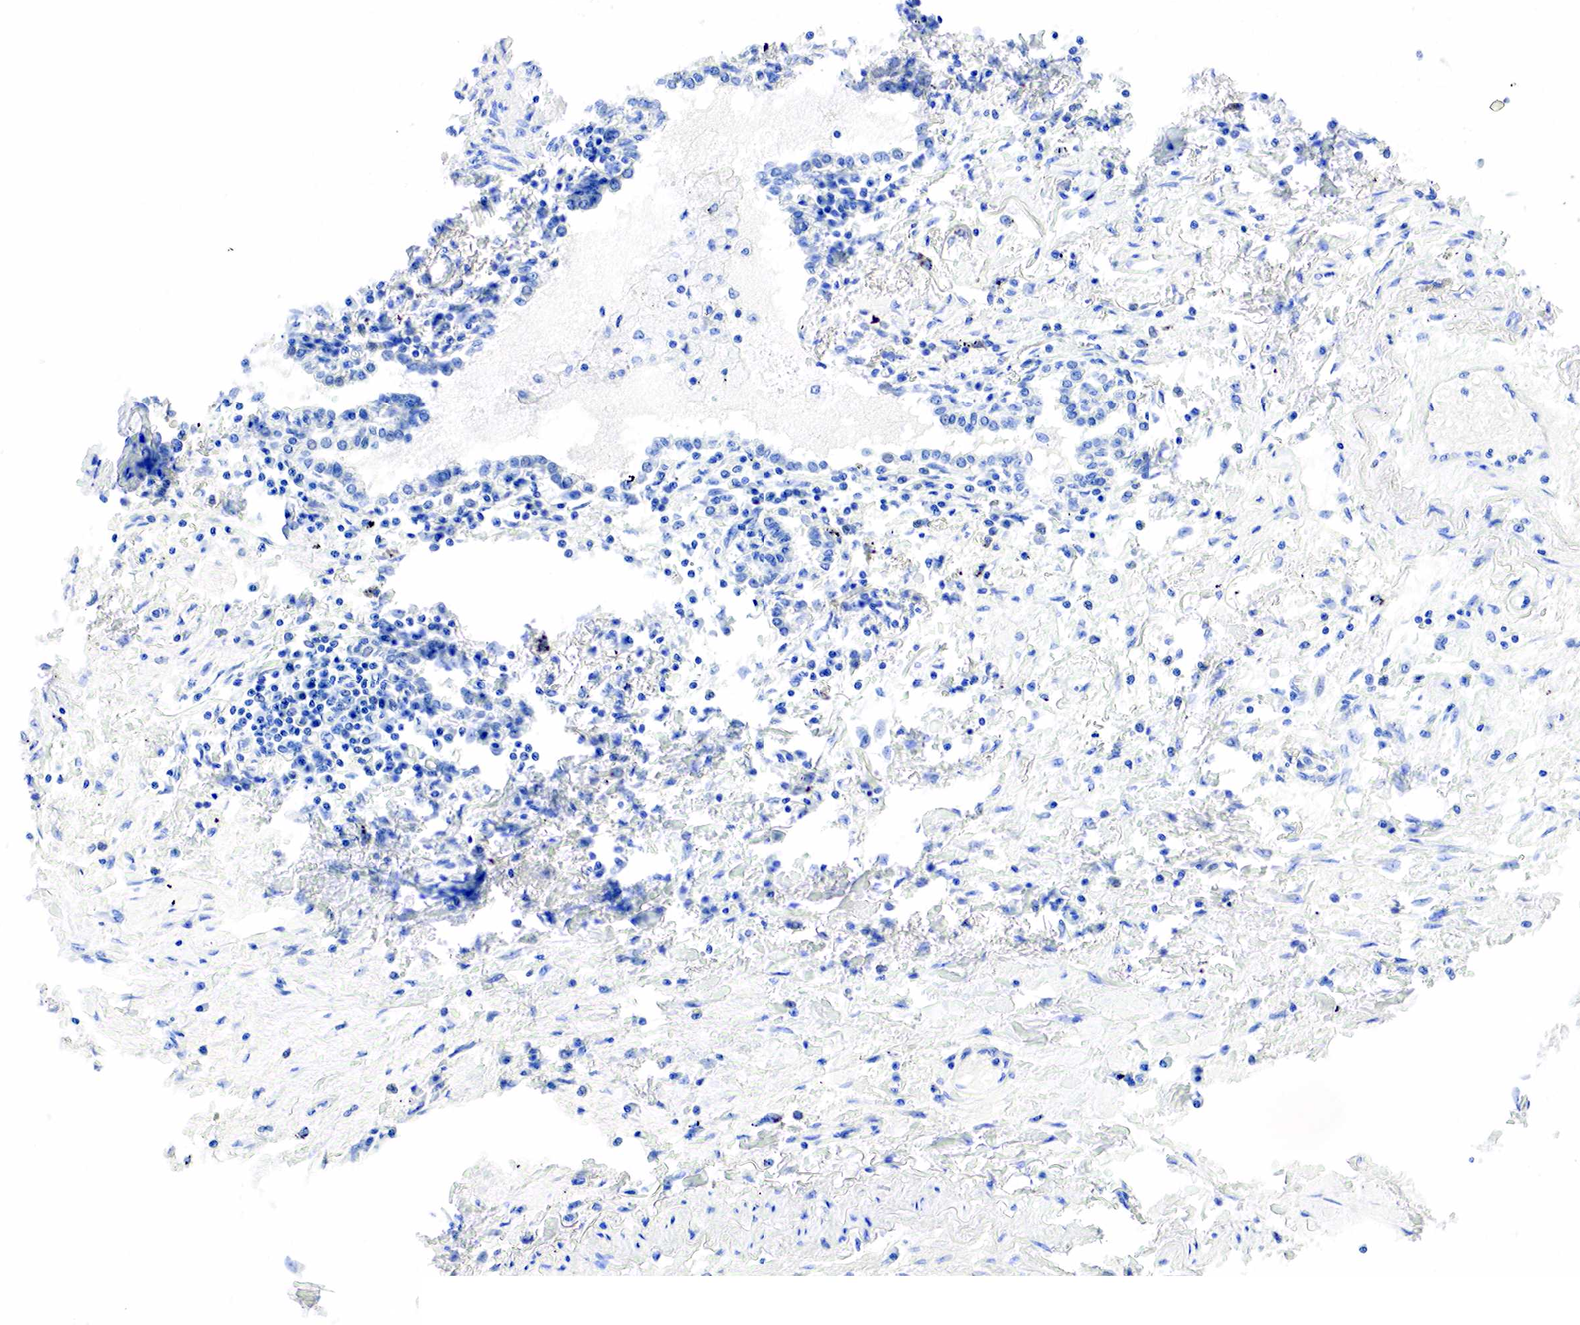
{"staining": {"intensity": "negative", "quantity": "none", "location": "none"}, "tissue": "lung cancer", "cell_type": "Tumor cells", "image_type": "cancer", "snomed": [{"axis": "morphology", "description": "Adenocarcinoma, NOS"}, {"axis": "topography", "description": "Lung"}], "caption": "The photomicrograph displays no significant staining in tumor cells of lung cancer.", "gene": "PTH", "patient": {"sex": "male", "age": 60}}